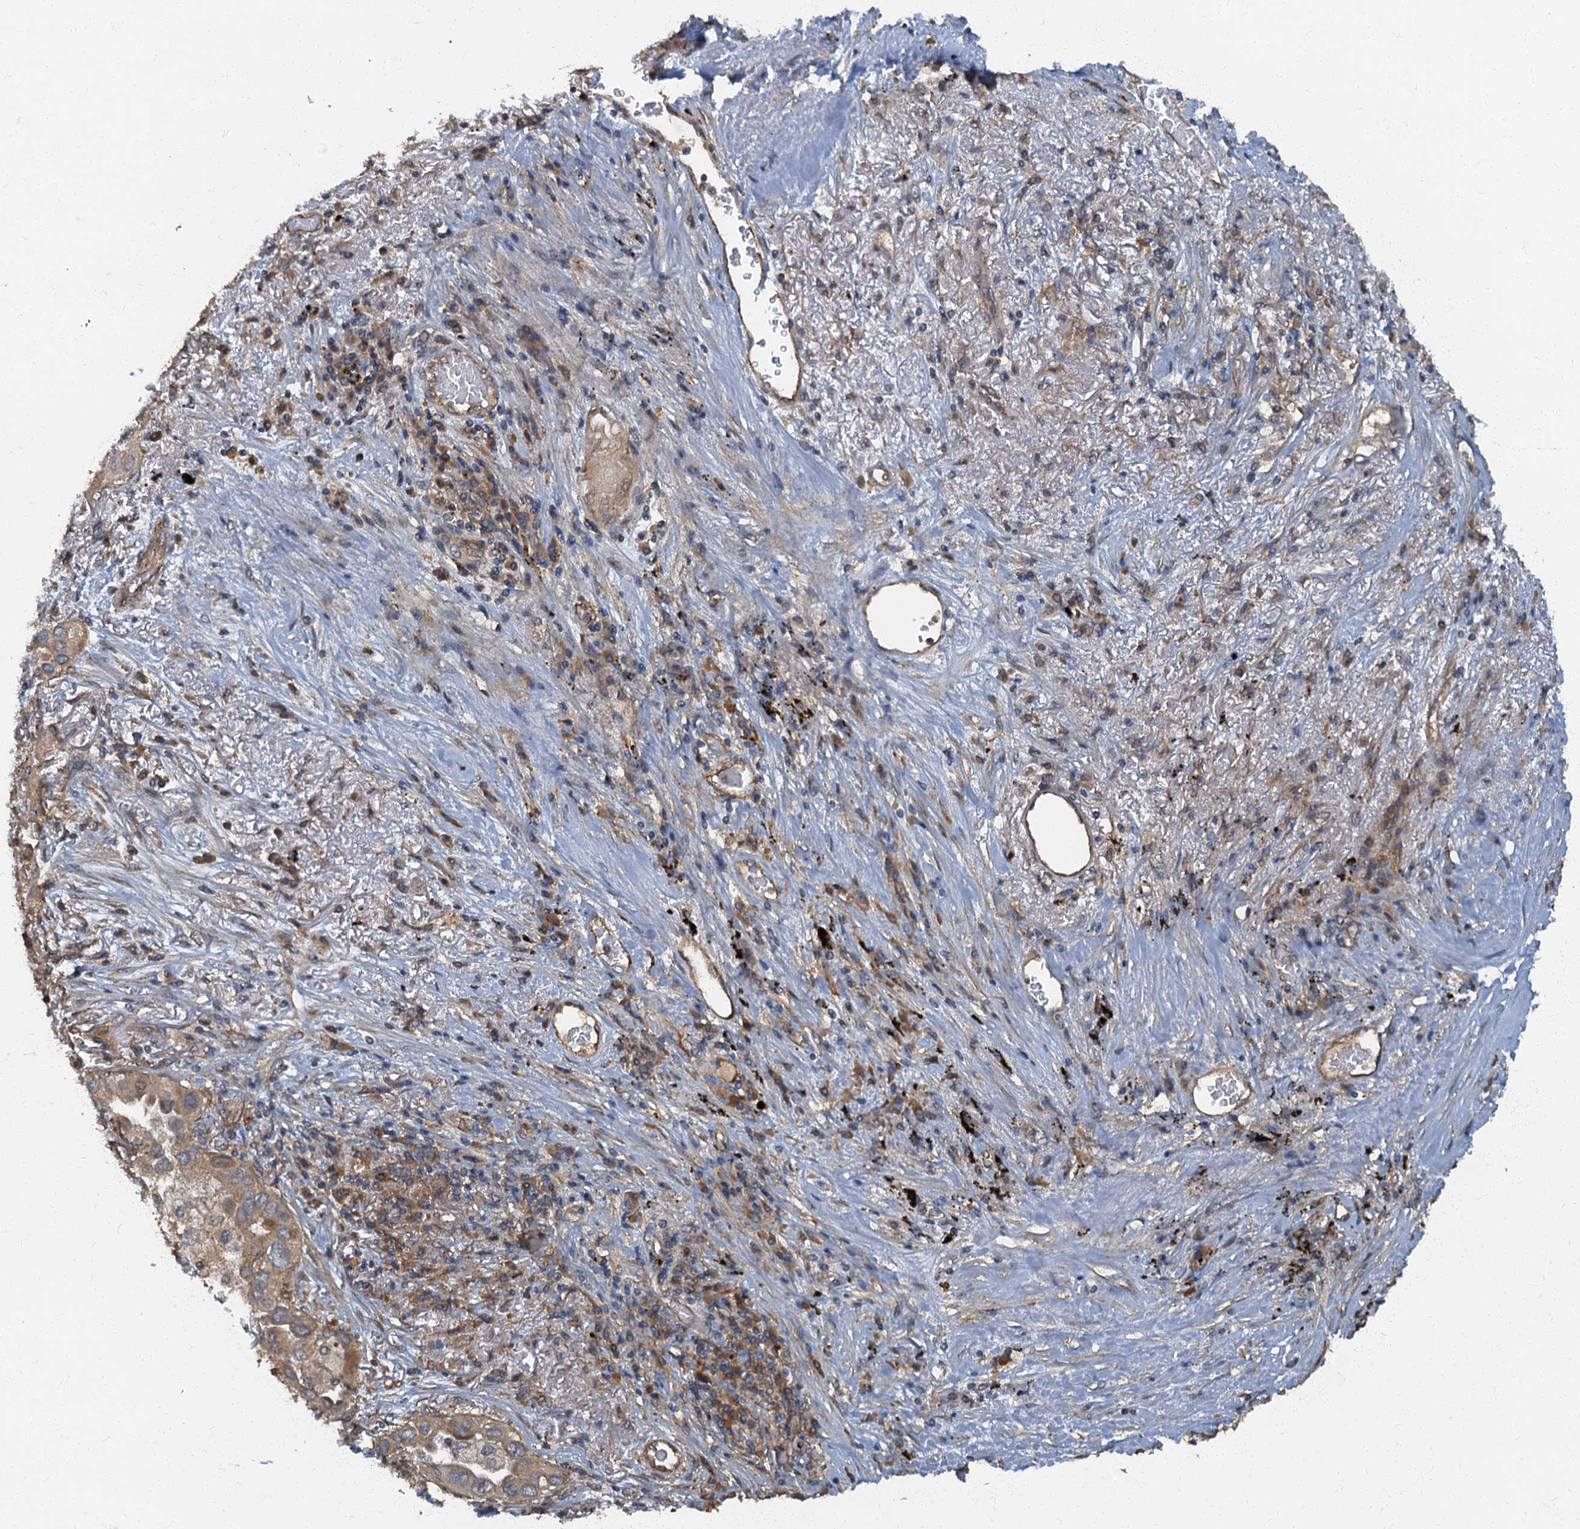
{"staining": {"intensity": "moderate", "quantity": ">75%", "location": "cytoplasmic/membranous"}, "tissue": "lung cancer", "cell_type": "Tumor cells", "image_type": "cancer", "snomed": [{"axis": "morphology", "description": "Adenocarcinoma, NOS"}, {"axis": "topography", "description": "Lung"}], "caption": "This histopathology image shows immunohistochemistry staining of adenocarcinoma (lung), with medium moderate cytoplasmic/membranous positivity in about >75% of tumor cells.", "gene": "ARL11", "patient": {"sex": "female", "age": 76}}